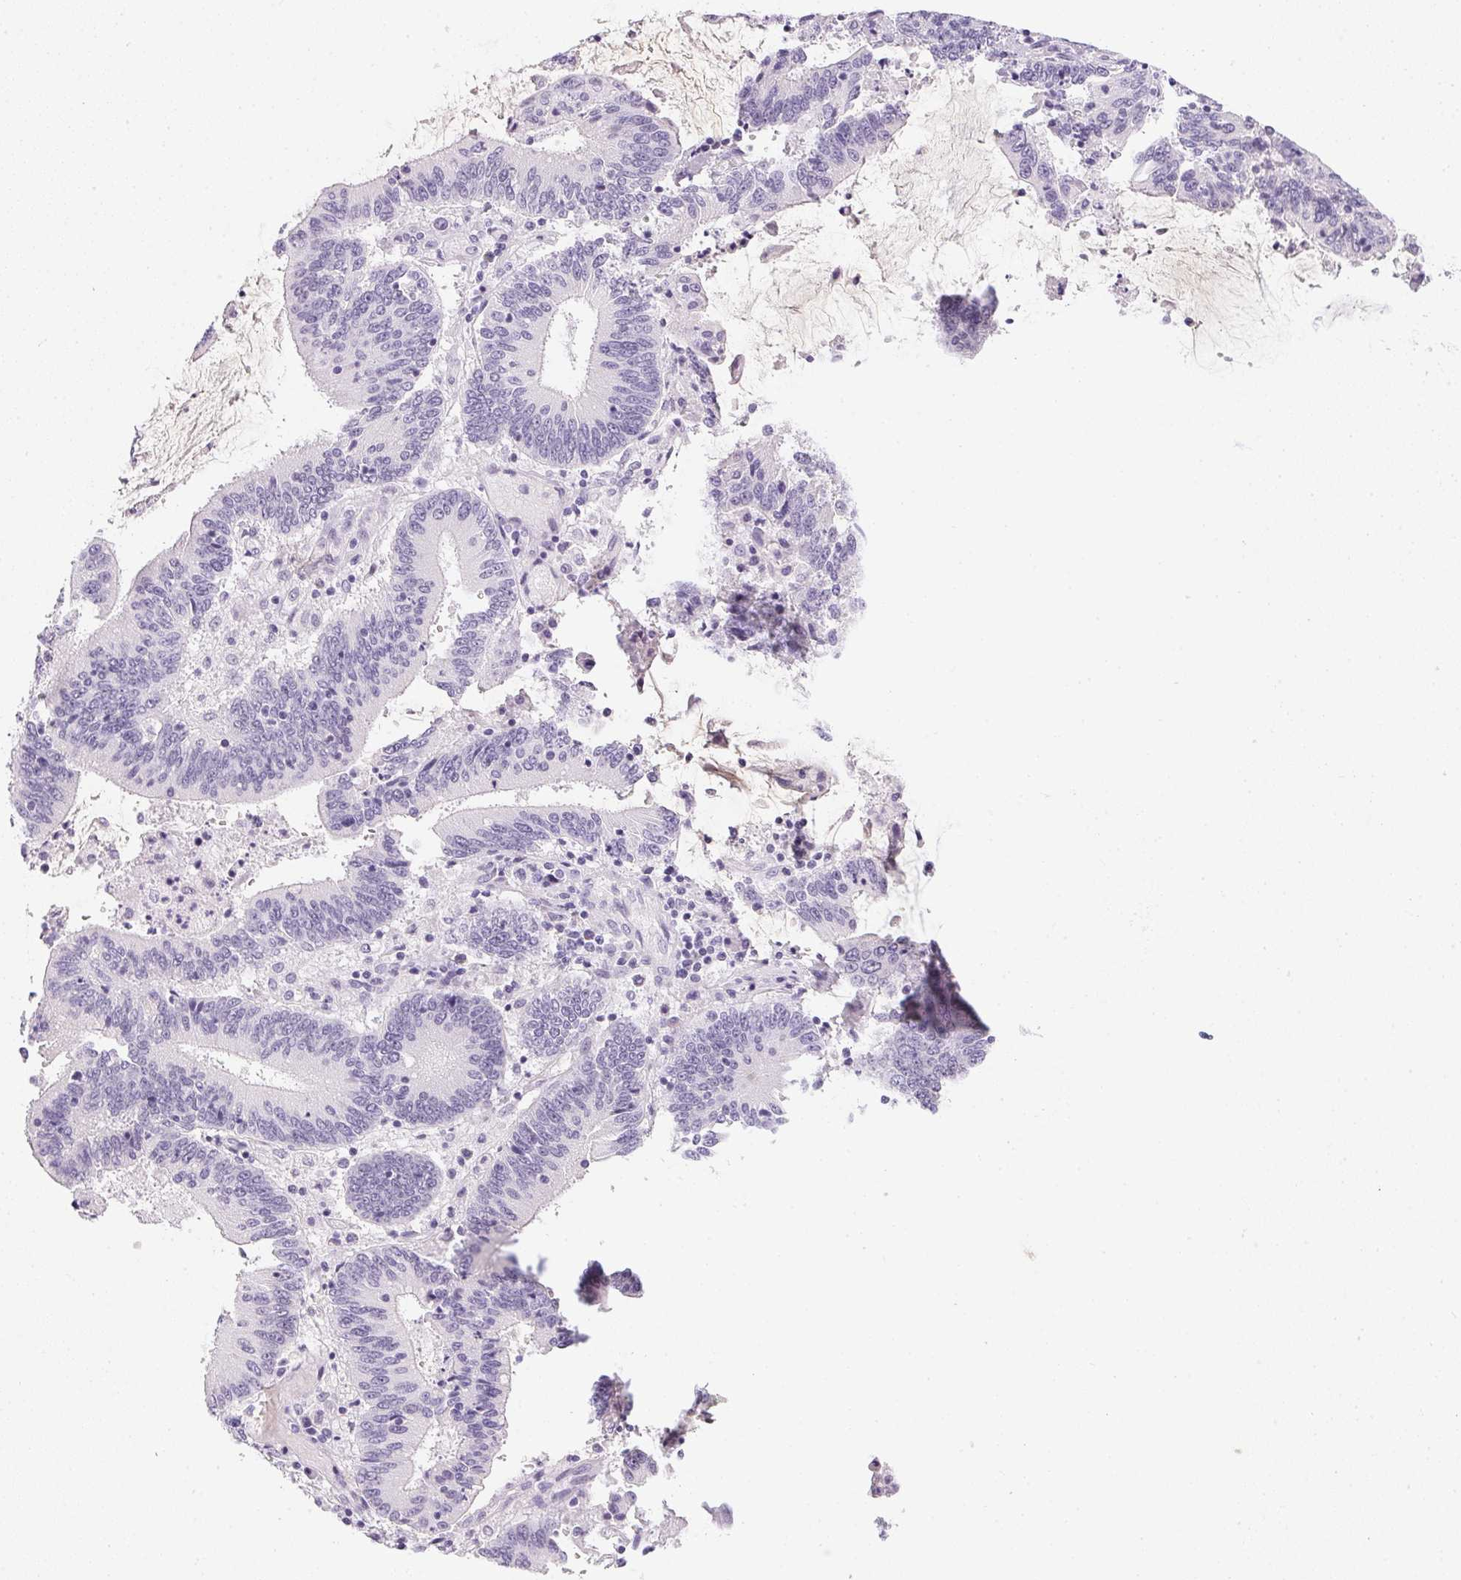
{"staining": {"intensity": "negative", "quantity": "none", "location": "none"}, "tissue": "stomach cancer", "cell_type": "Tumor cells", "image_type": "cancer", "snomed": [{"axis": "morphology", "description": "Adenocarcinoma, NOS"}, {"axis": "topography", "description": "Stomach, upper"}], "caption": "Tumor cells show no significant expression in adenocarcinoma (stomach).", "gene": "PPY", "patient": {"sex": "male", "age": 68}}